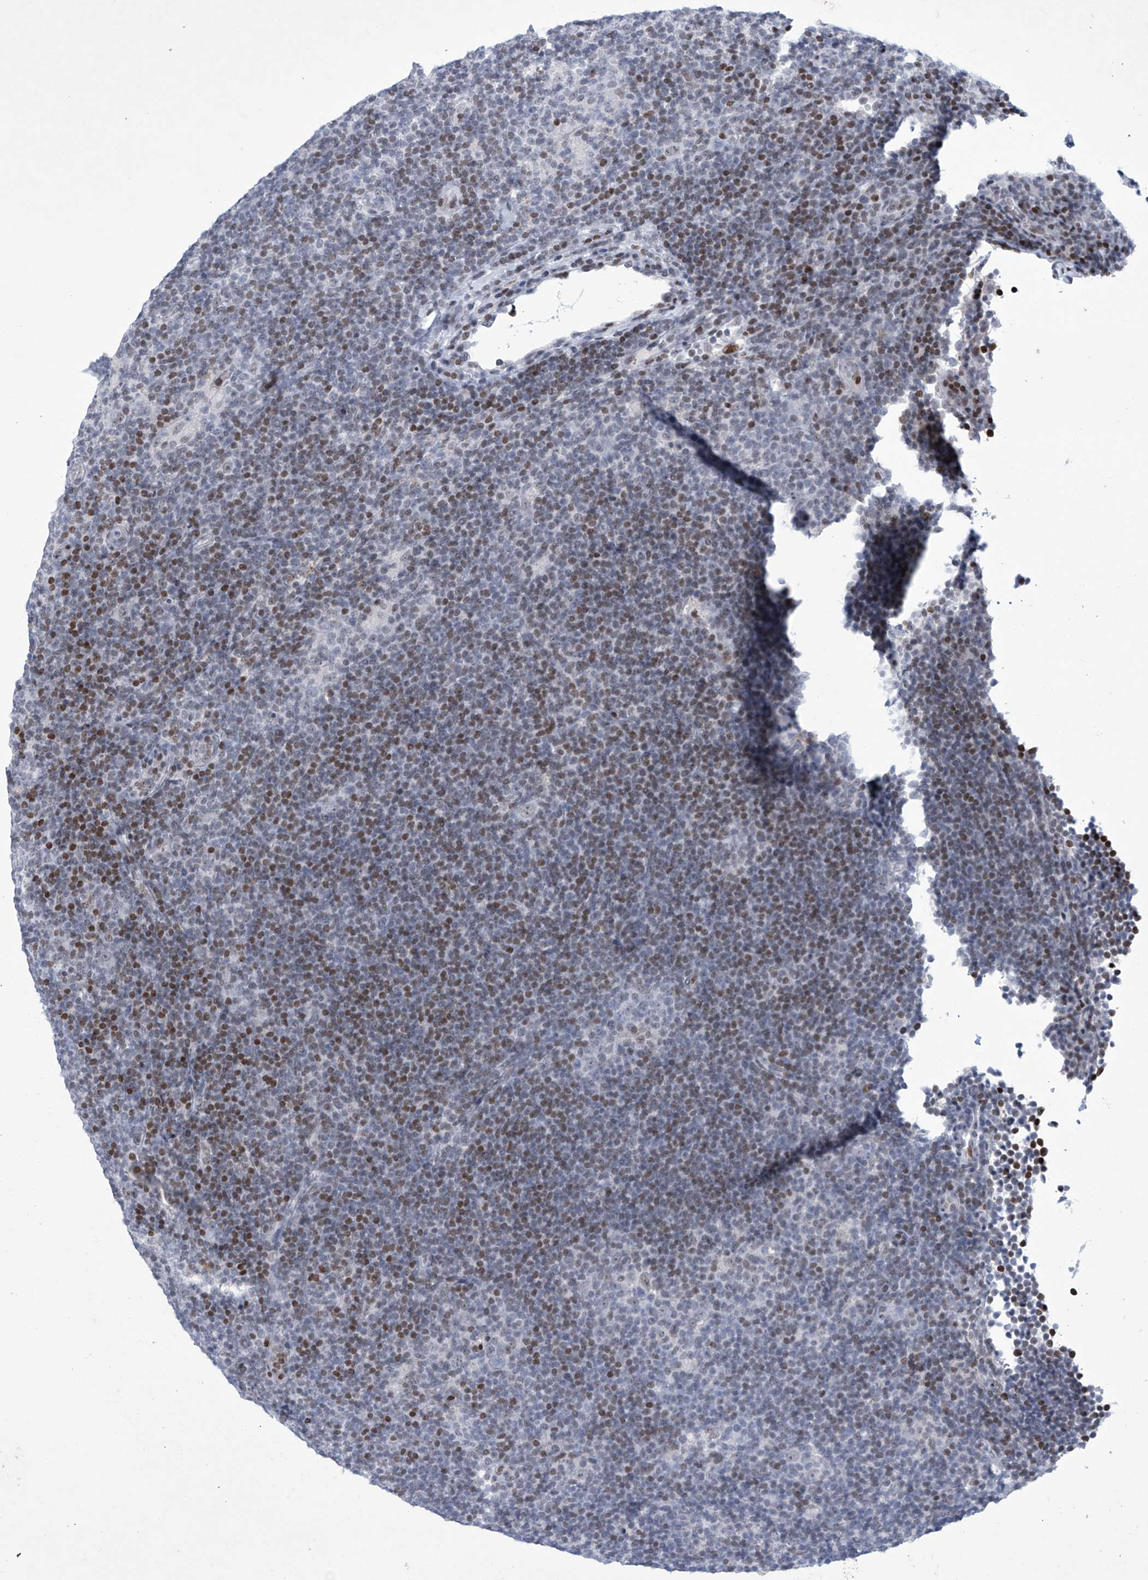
{"staining": {"intensity": "negative", "quantity": "none", "location": "none"}, "tissue": "lymphoma", "cell_type": "Tumor cells", "image_type": "cancer", "snomed": [{"axis": "morphology", "description": "Hodgkin's disease, NOS"}, {"axis": "topography", "description": "Lymph node"}], "caption": "This is an immunohistochemistry (IHC) photomicrograph of human lymphoma. There is no positivity in tumor cells.", "gene": "RFX7", "patient": {"sex": "female", "age": 57}}